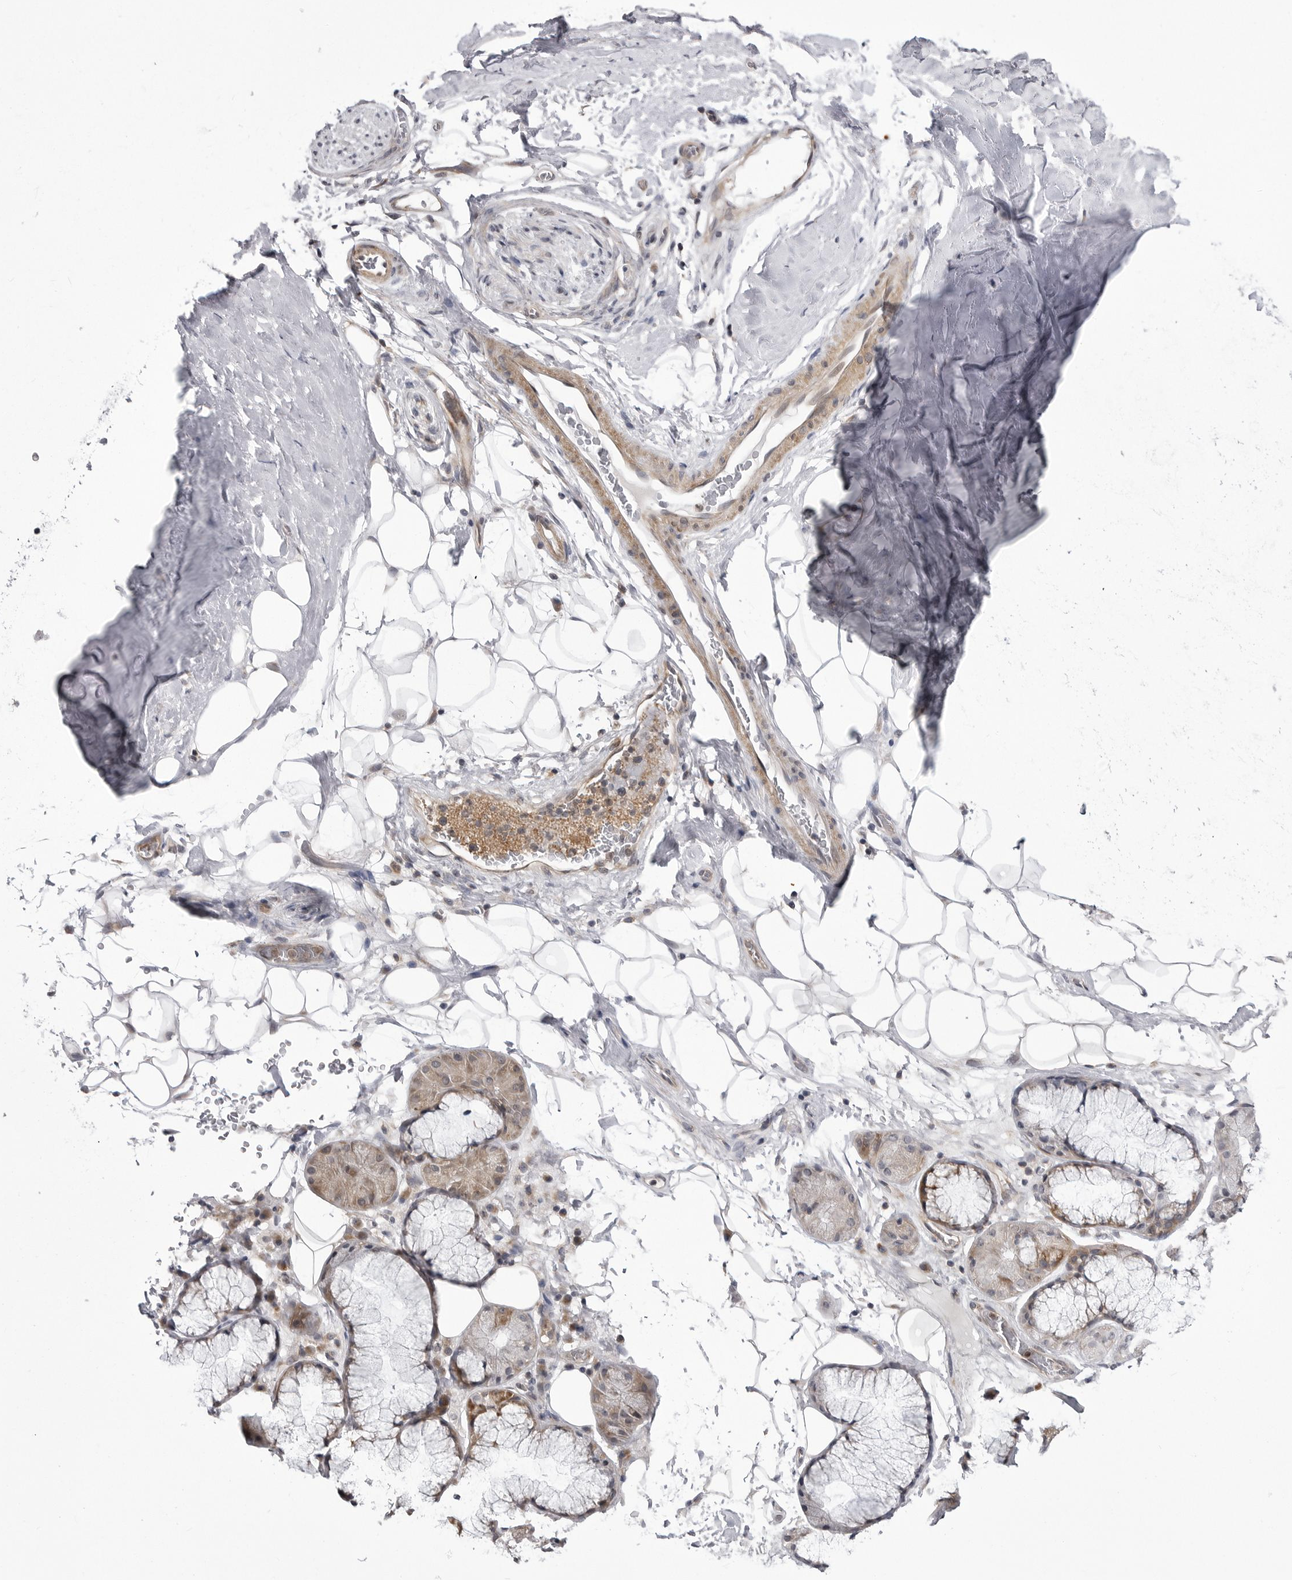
{"staining": {"intensity": "negative", "quantity": "none", "location": "none"}, "tissue": "adipose tissue", "cell_type": "Adipocytes", "image_type": "normal", "snomed": [{"axis": "morphology", "description": "Normal tissue, NOS"}, {"axis": "topography", "description": "Cartilage tissue"}], "caption": "Human adipose tissue stained for a protein using immunohistochemistry (IHC) demonstrates no staining in adipocytes.", "gene": "CCDC18", "patient": {"sex": "female", "age": 63}}